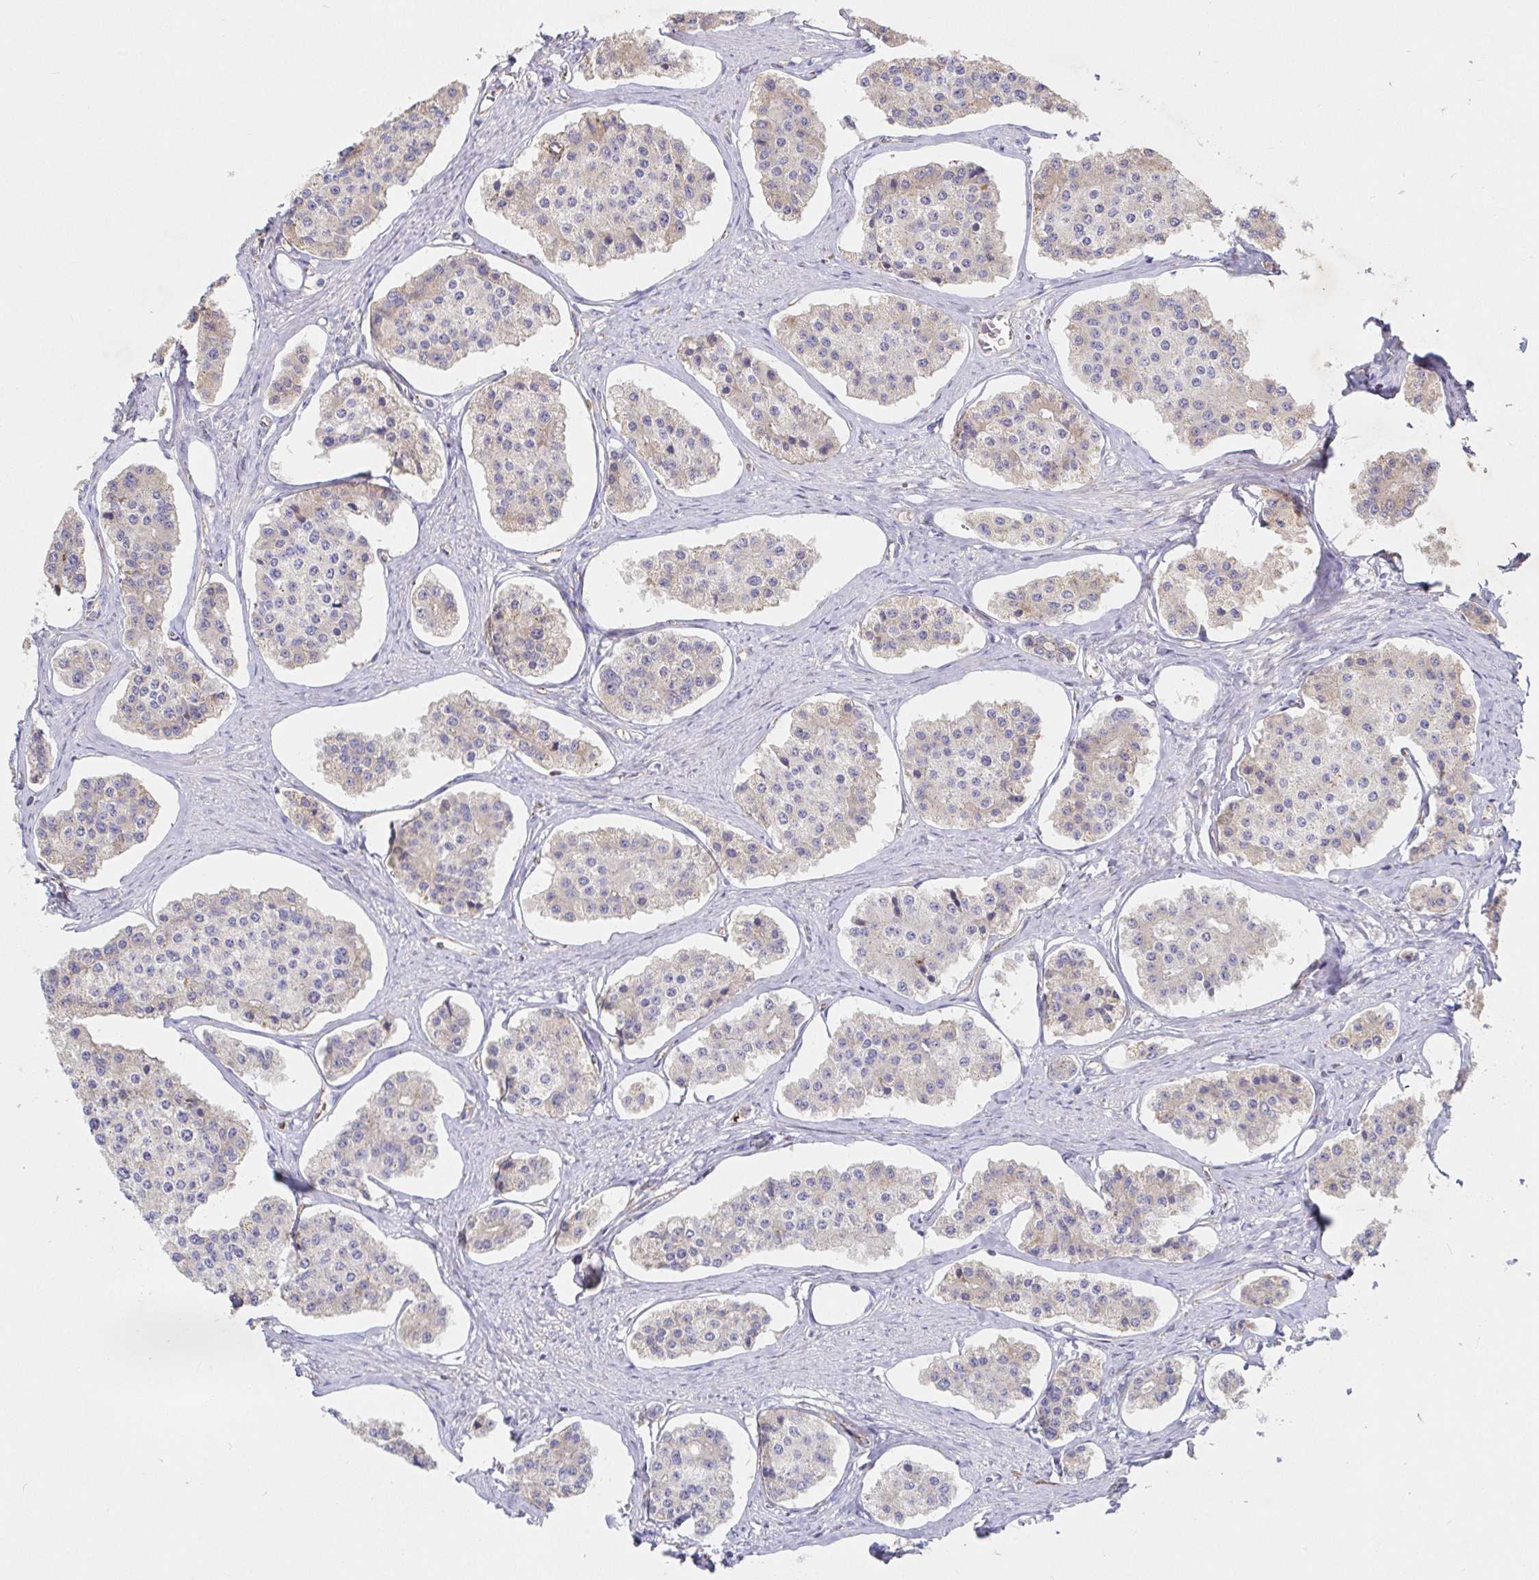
{"staining": {"intensity": "weak", "quantity": "25%-75%", "location": "cytoplasmic/membranous"}, "tissue": "carcinoid", "cell_type": "Tumor cells", "image_type": "cancer", "snomed": [{"axis": "morphology", "description": "Carcinoid, malignant, NOS"}, {"axis": "topography", "description": "Small intestine"}], "caption": "The image shows immunohistochemical staining of carcinoid. There is weak cytoplasmic/membranous expression is present in about 25%-75% of tumor cells.", "gene": "IRAK2", "patient": {"sex": "female", "age": 65}}